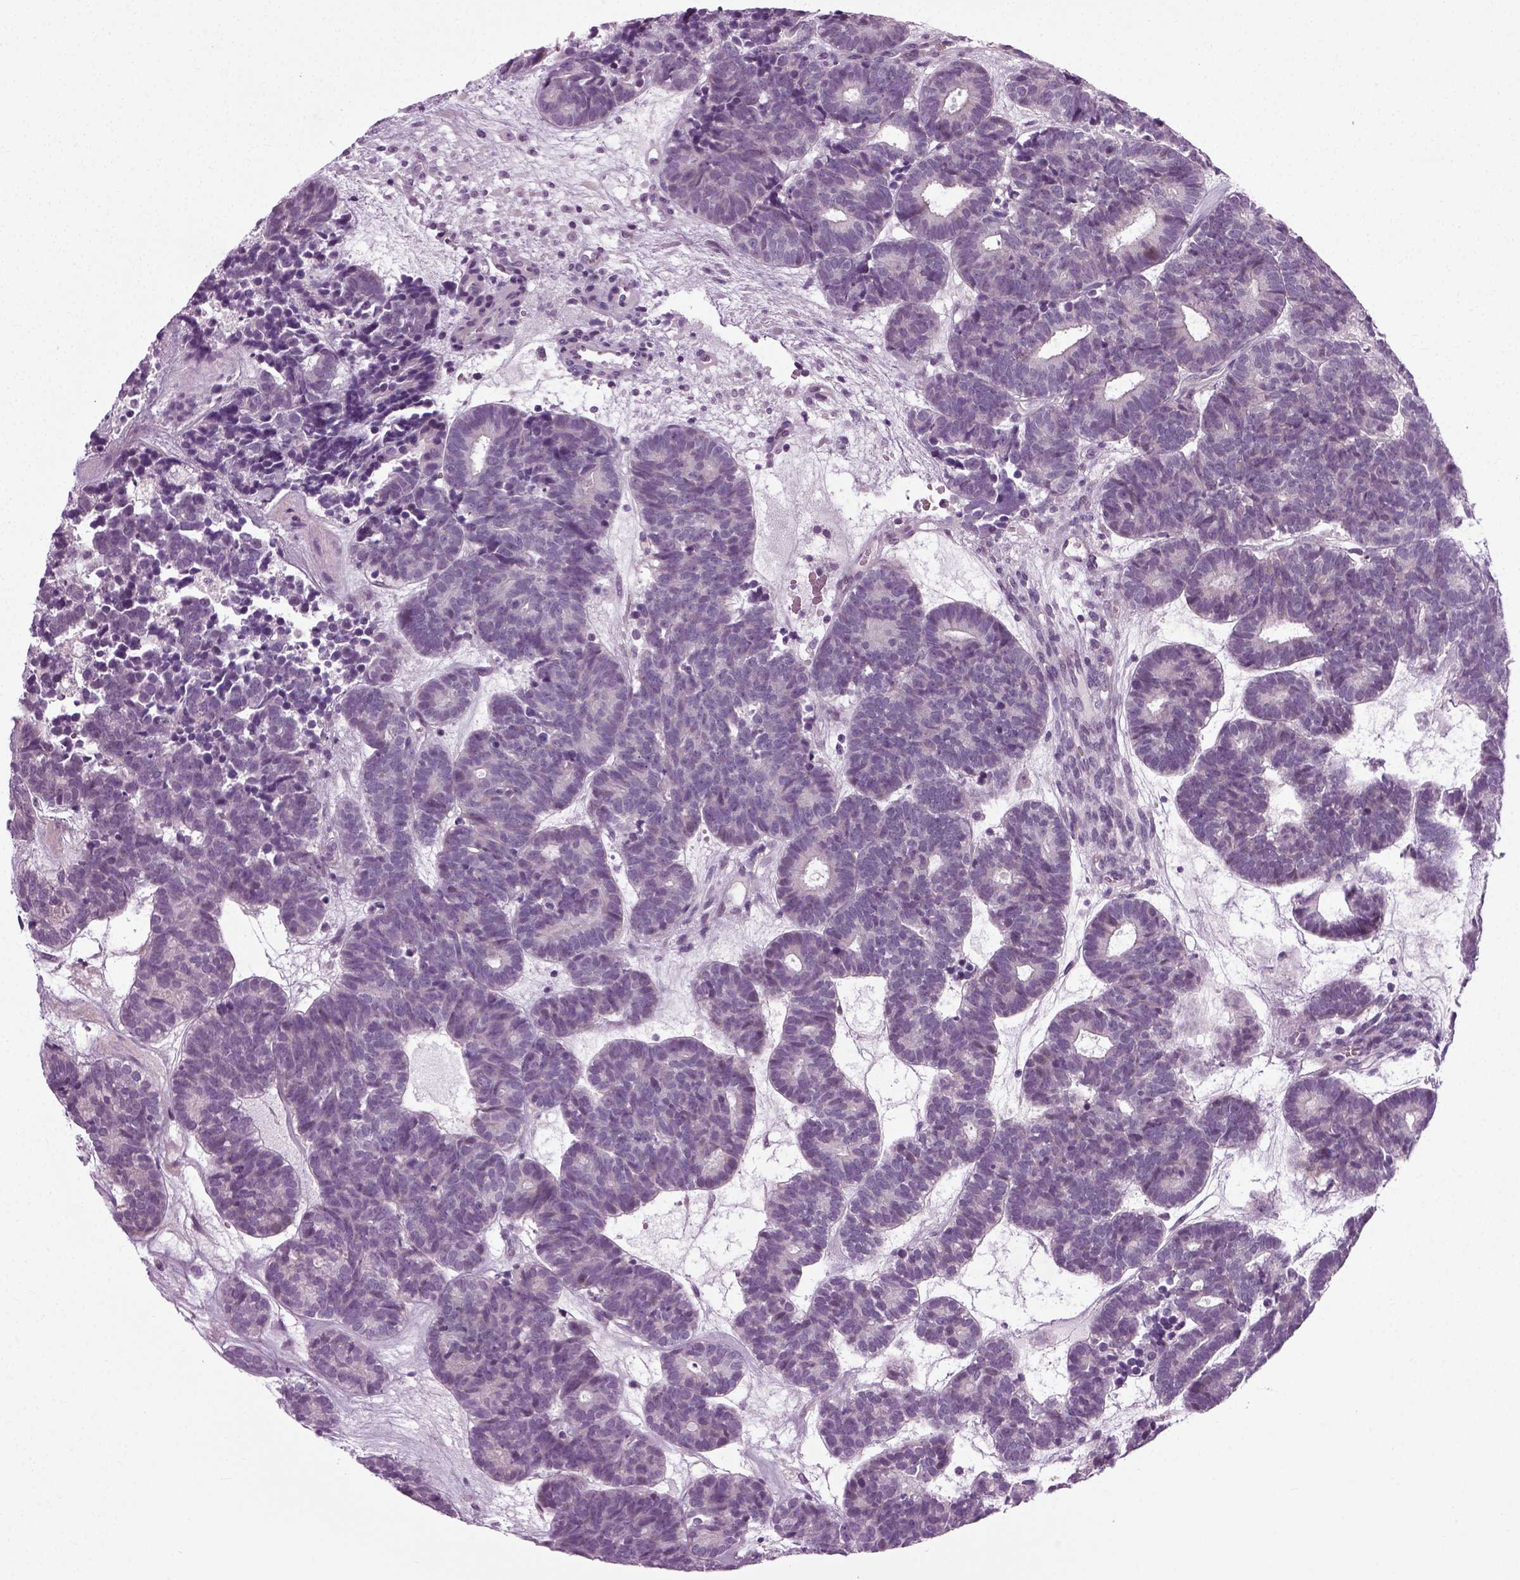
{"staining": {"intensity": "negative", "quantity": "none", "location": "none"}, "tissue": "head and neck cancer", "cell_type": "Tumor cells", "image_type": "cancer", "snomed": [{"axis": "morphology", "description": "Adenocarcinoma, NOS"}, {"axis": "topography", "description": "Head-Neck"}], "caption": "The image shows no staining of tumor cells in adenocarcinoma (head and neck). The staining was performed using DAB to visualize the protein expression in brown, while the nuclei were stained in blue with hematoxylin (Magnification: 20x).", "gene": "SCG5", "patient": {"sex": "female", "age": 81}}